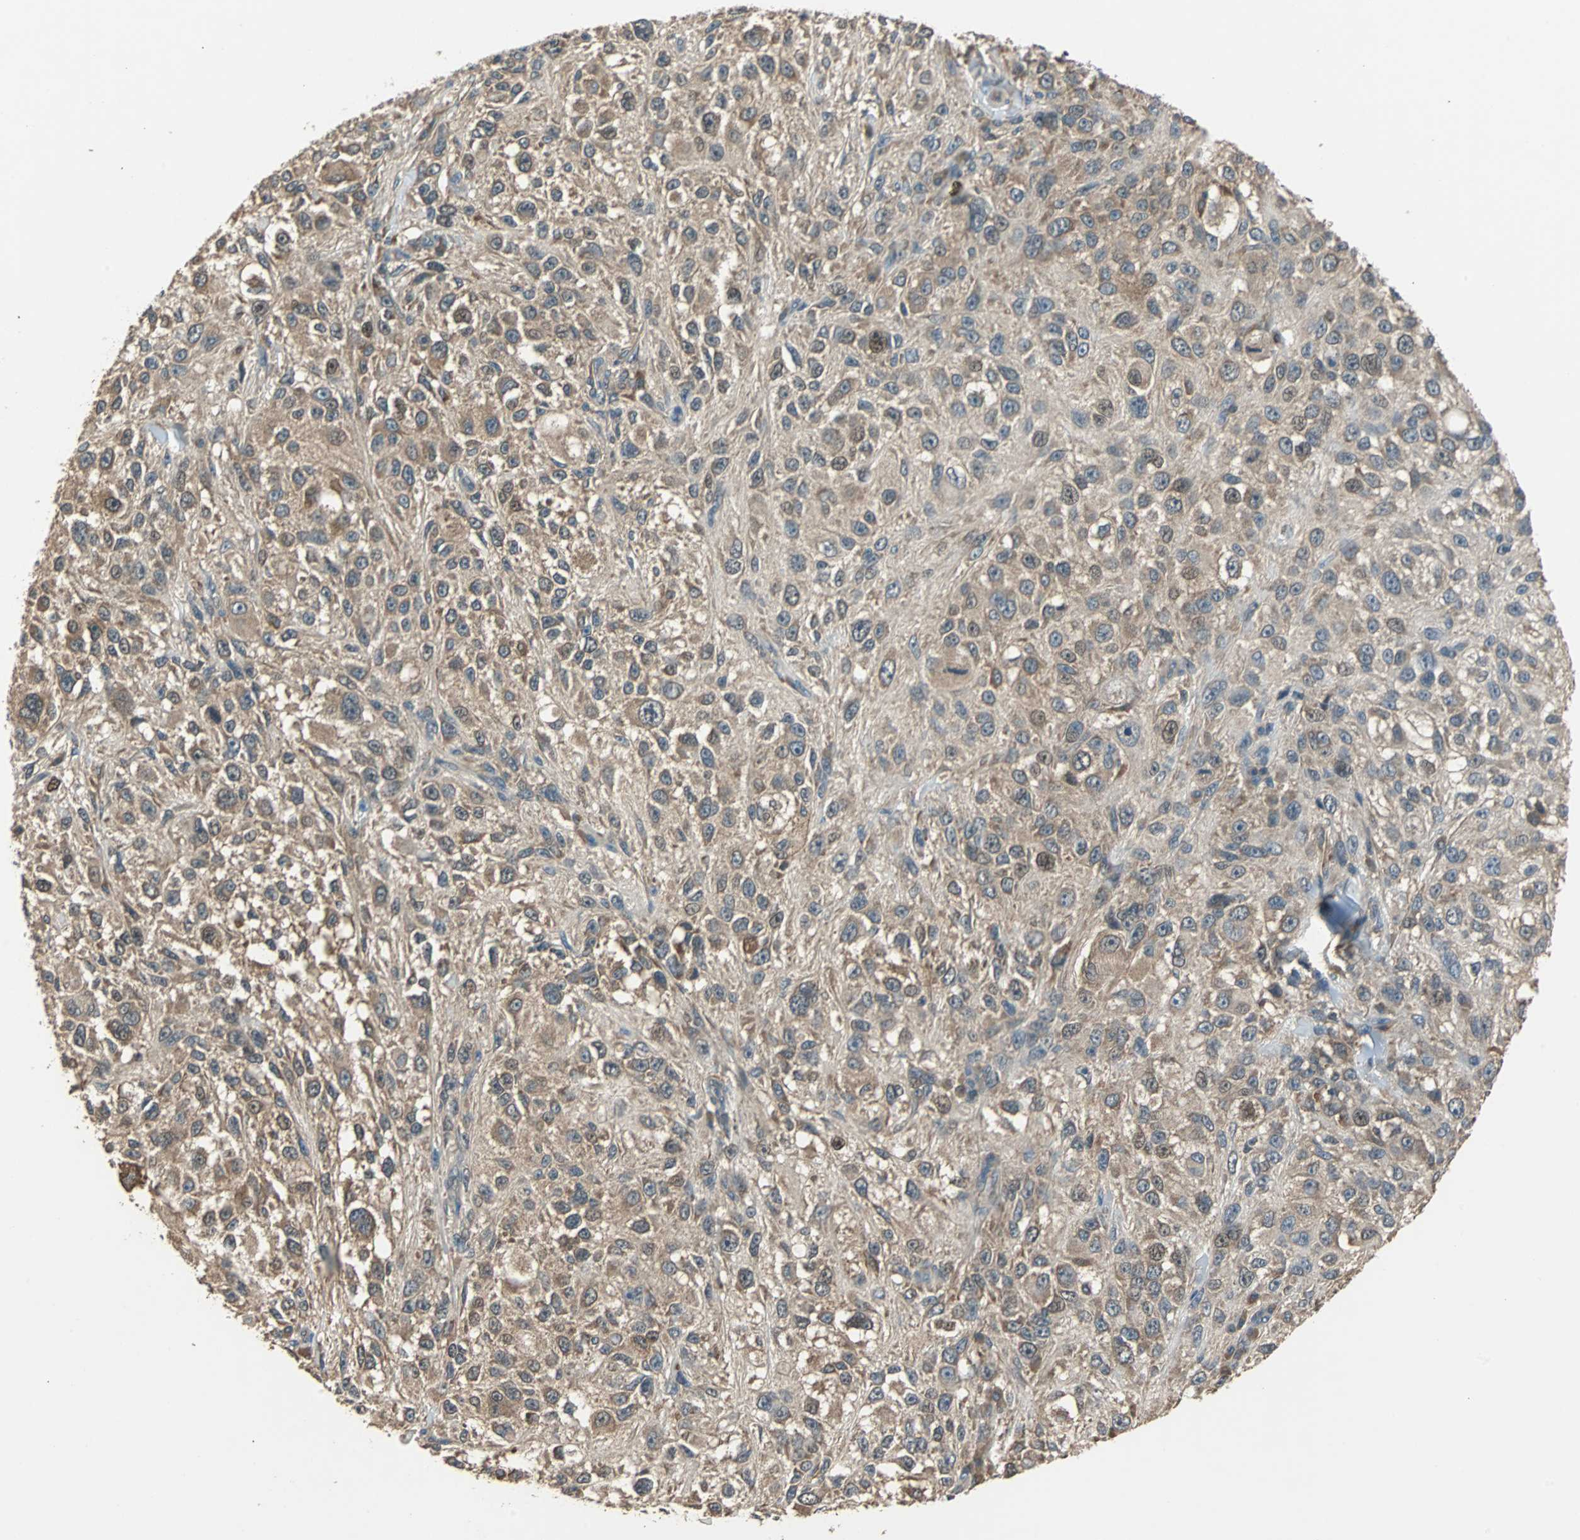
{"staining": {"intensity": "moderate", "quantity": "<25%", "location": "cytoplasmic/membranous,nuclear"}, "tissue": "melanoma", "cell_type": "Tumor cells", "image_type": "cancer", "snomed": [{"axis": "morphology", "description": "Necrosis, NOS"}, {"axis": "morphology", "description": "Malignant melanoma, NOS"}, {"axis": "topography", "description": "Skin"}], "caption": "Moderate cytoplasmic/membranous and nuclear protein positivity is seen in about <25% of tumor cells in melanoma.", "gene": "ABHD2", "patient": {"sex": "female", "age": 87}}